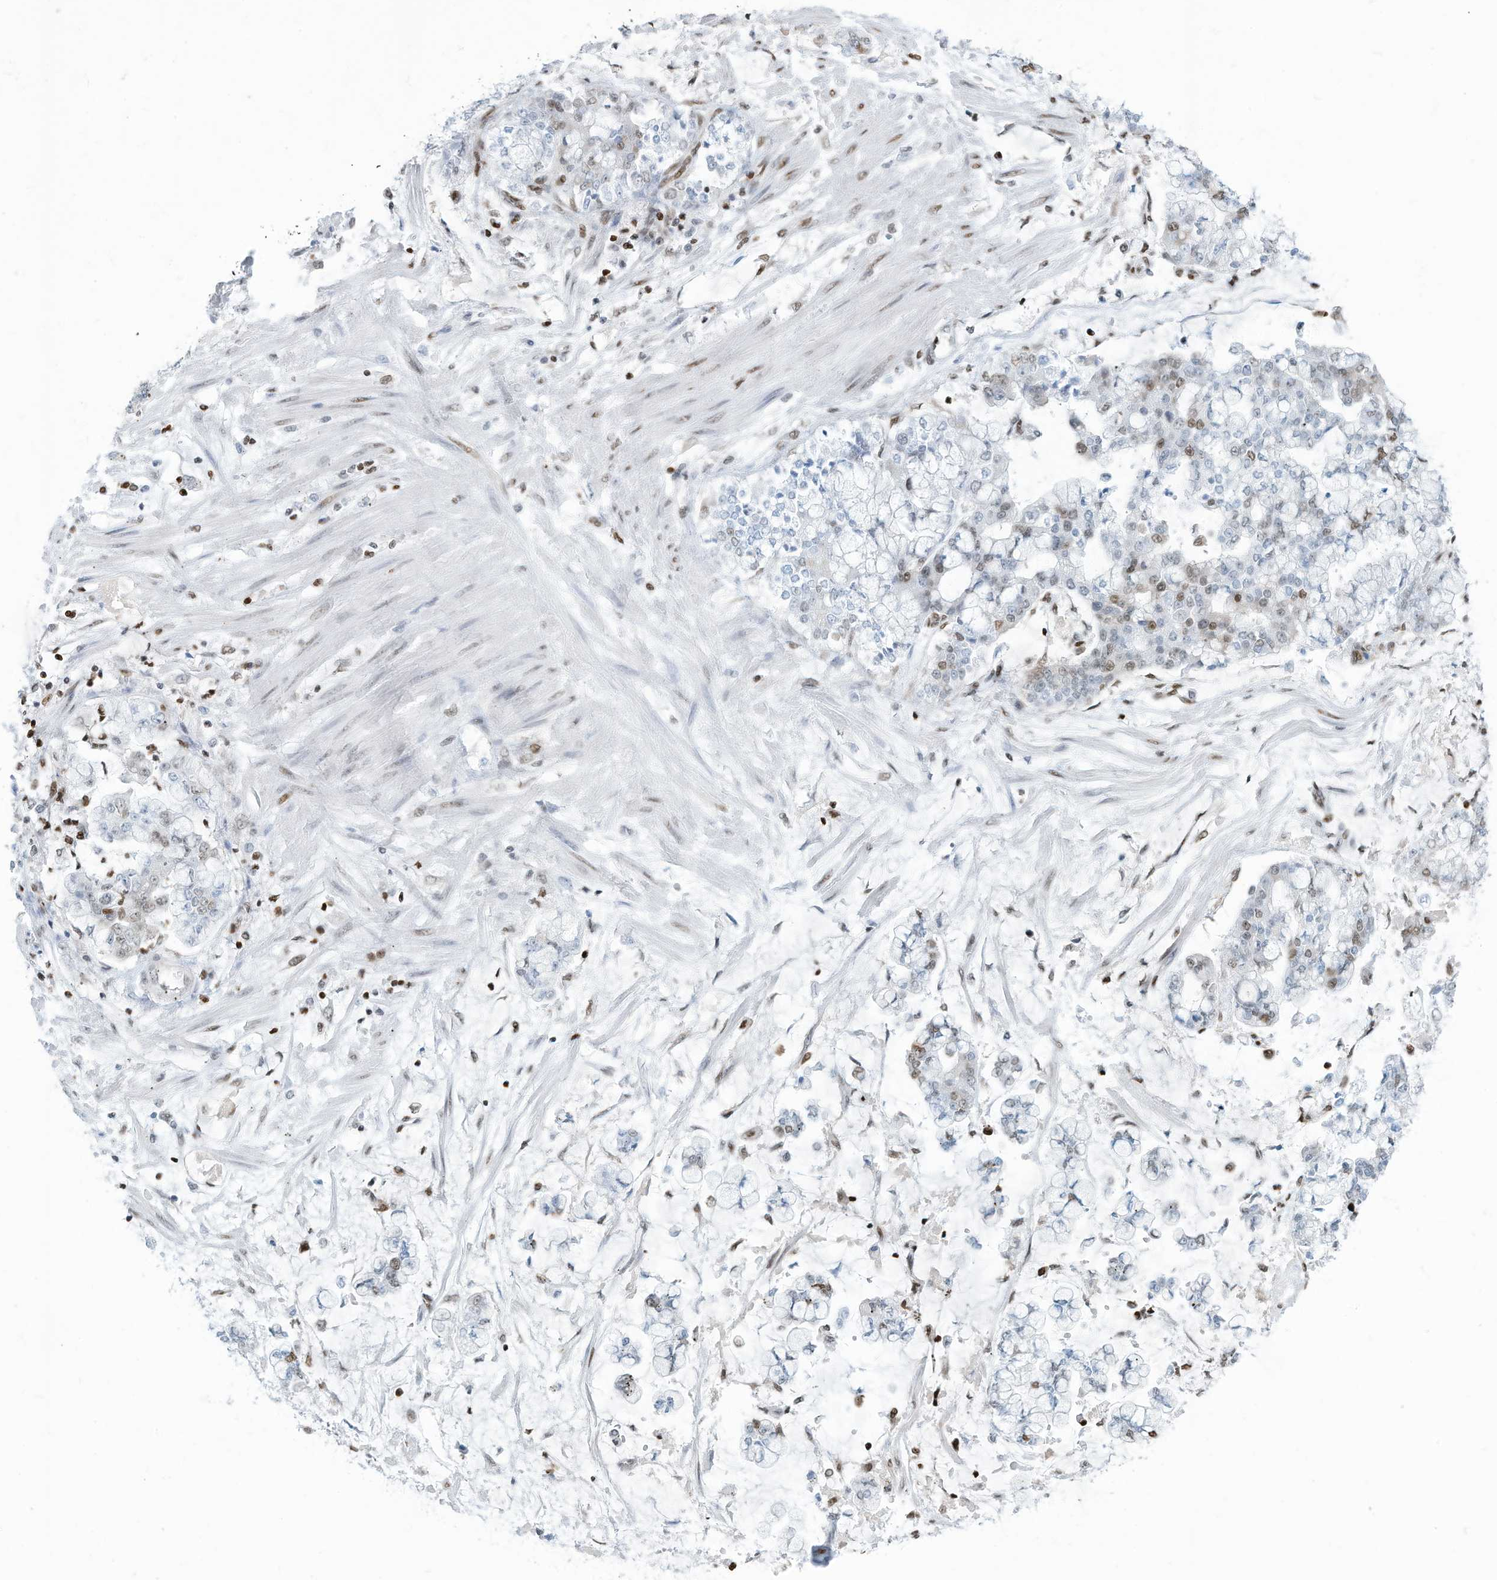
{"staining": {"intensity": "weak", "quantity": "<25%", "location": "nuclear"}, "tissue": "stomach cancer", "cell_type": "Tumor cells", "image_type": "cancer", "snomed": [{"axis": "morphology", "description": "Normal tissue, NOS"}, {"axis": "morphology", "description": "Adenocarcinoma, NOS"}, {"axis": "topography", "description": "Stomach, upper"}, {"axis": "topography", "description": "Stomach"}], "caption": "High magnification brightfield microscopy of adenocarcinoma (stomach) stained with DAB (3,3'-diaminobenzidine) (brown) and counterstained with hematoxylin (blue): tumor cells show no significant expression.", "gene": "SARNP", "patient": {"sex": "male", "age": 76}}